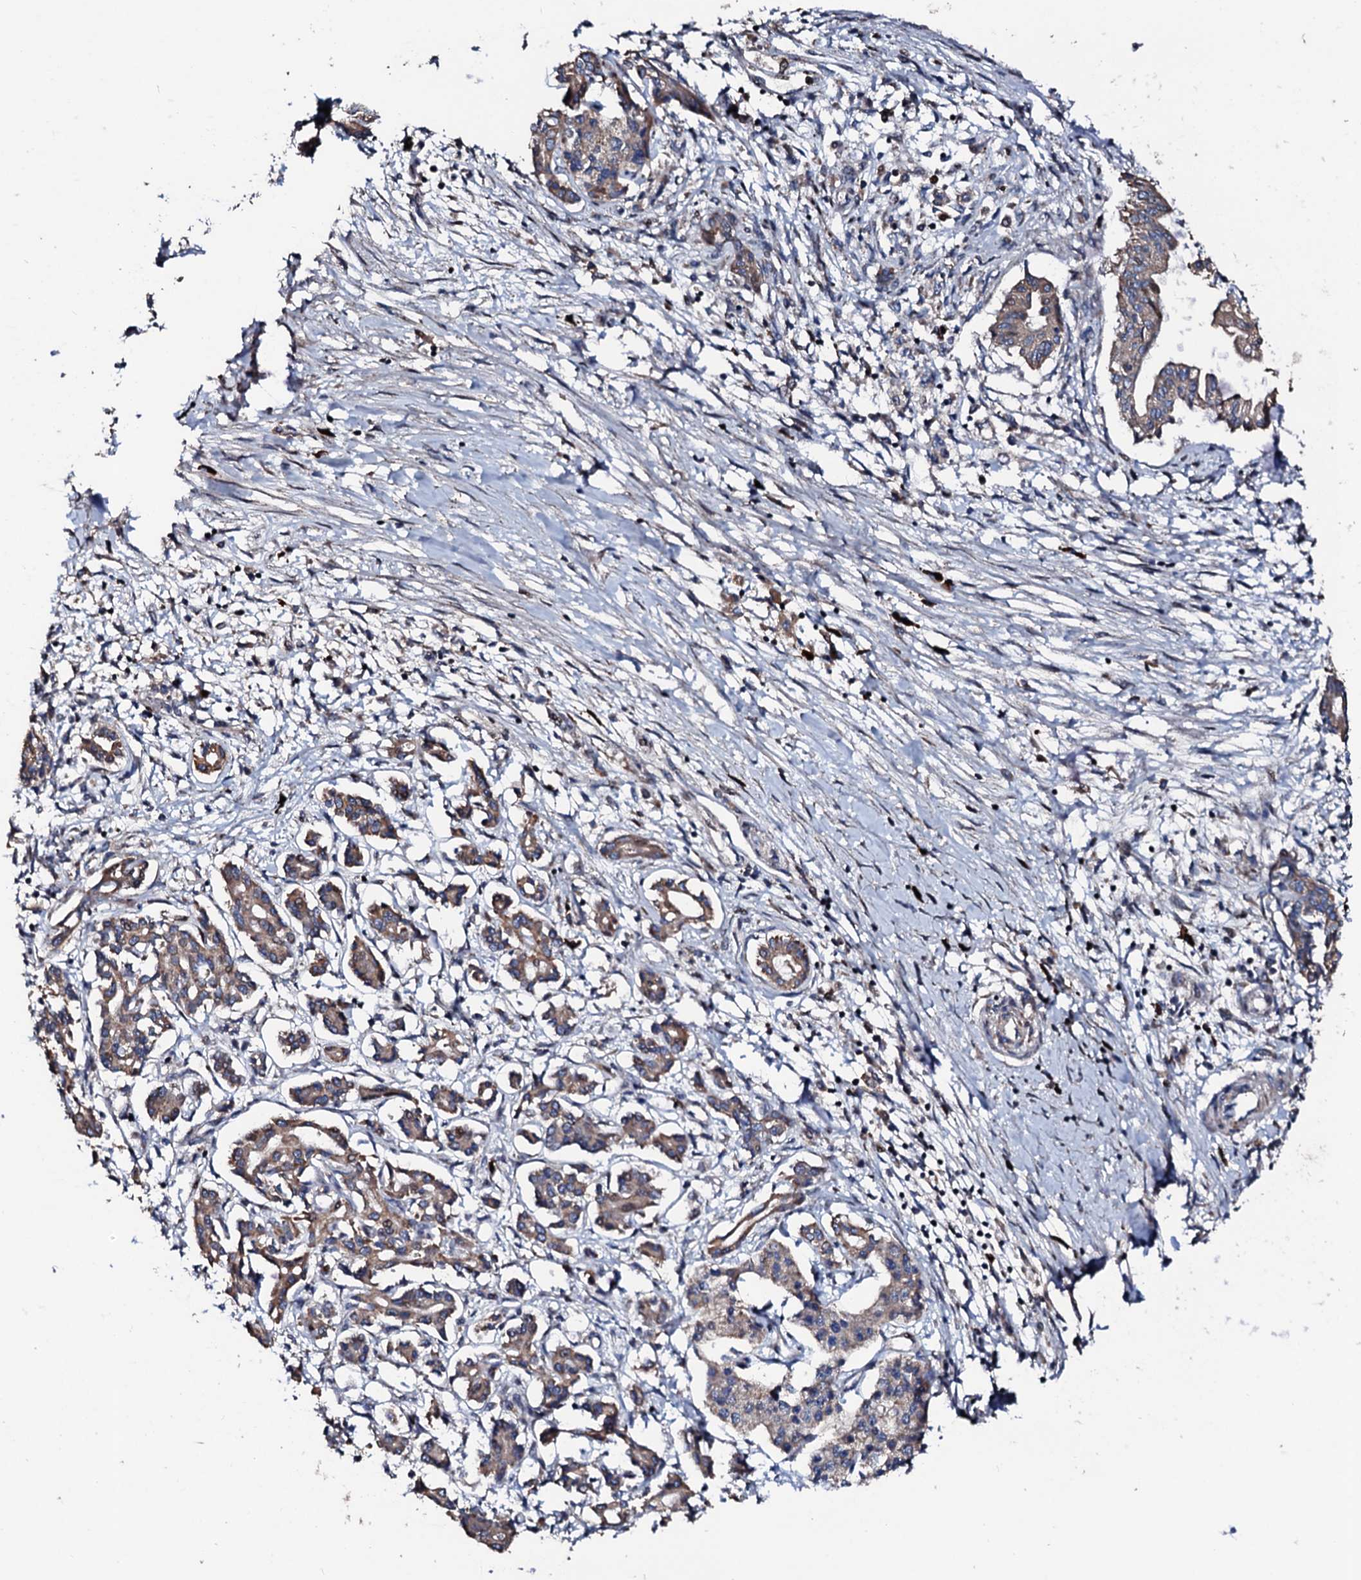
{"staining": {"intensity": "moderate", "quantity": ">75%", "location": "cytoplasmic/membranous"}, "tissue": "pancreatic cancer", "cell_type": "Tumor cells", "image_type": "cancer", "snomed": [{"axis": "morphology", "description": "Adenocarcinoma, NOS"}, {"axis": "topography", "description": "Pancreas"}], "caption": "Protein staining of pancreatic cancer tissue demonstrates moderate cytoplasmic/membranous staining in about >75% of tumor cells.", "gene": "KIF18A", "patient": {"sex": "female", "age": 50}}